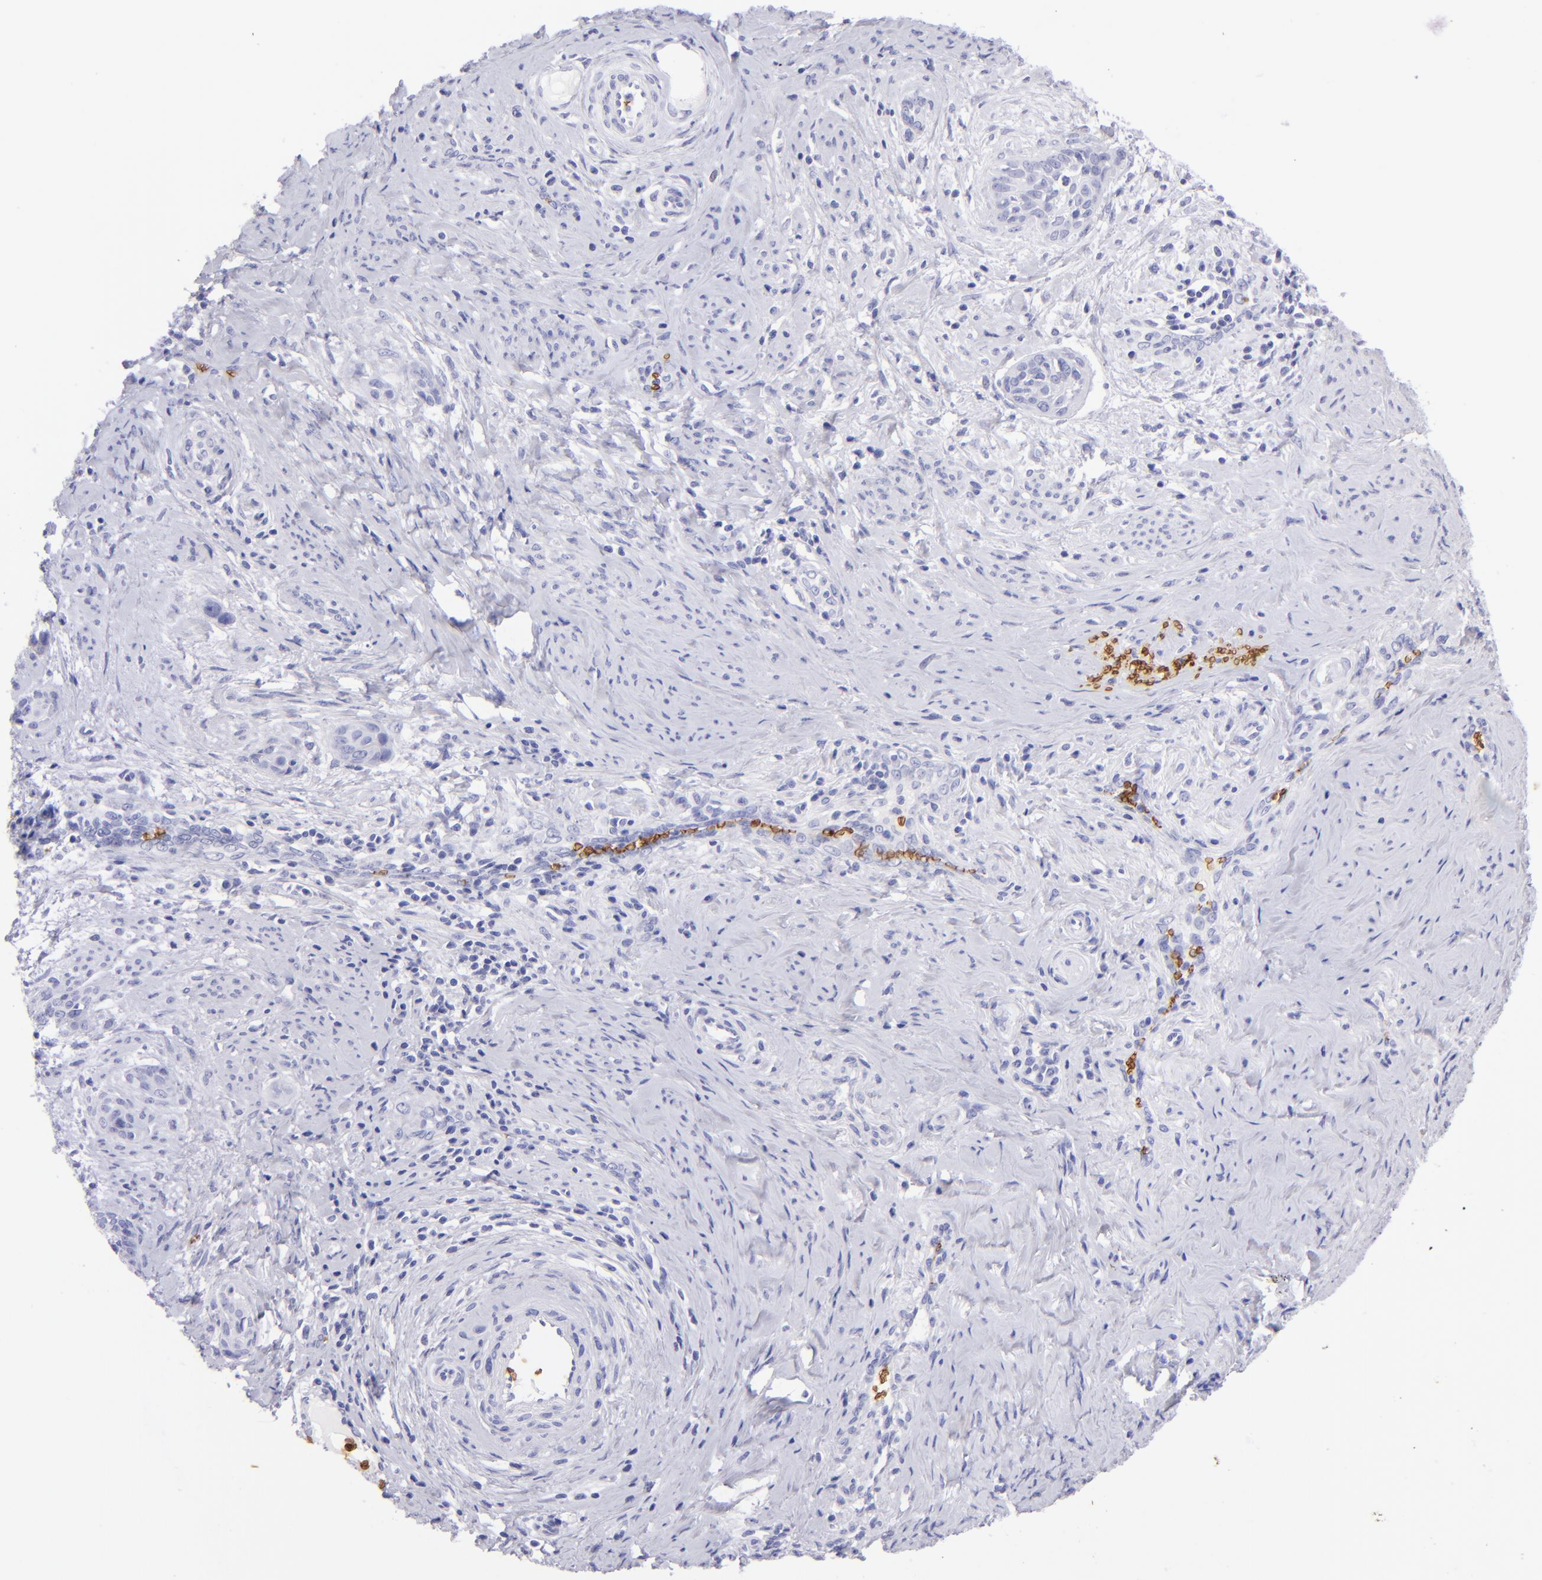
{"staining": {"intensity": "negative", "quantity": "none", "location": "none"}, "tissue": "cervical cancer", "cell_type": "Tumor cells", "image_type": "cancer", "snomed": [{"axis": "morphology", "description": "Squamous cell carcinoma, NOS"}, {"axis": "topography", "description": "Cervix"}], "caption": "Tumor cells show no significant protein expression in squamous cell carcinoma (cervical).", "gene": "GYPA", "patient": {"sex": "female", "age": 33}}